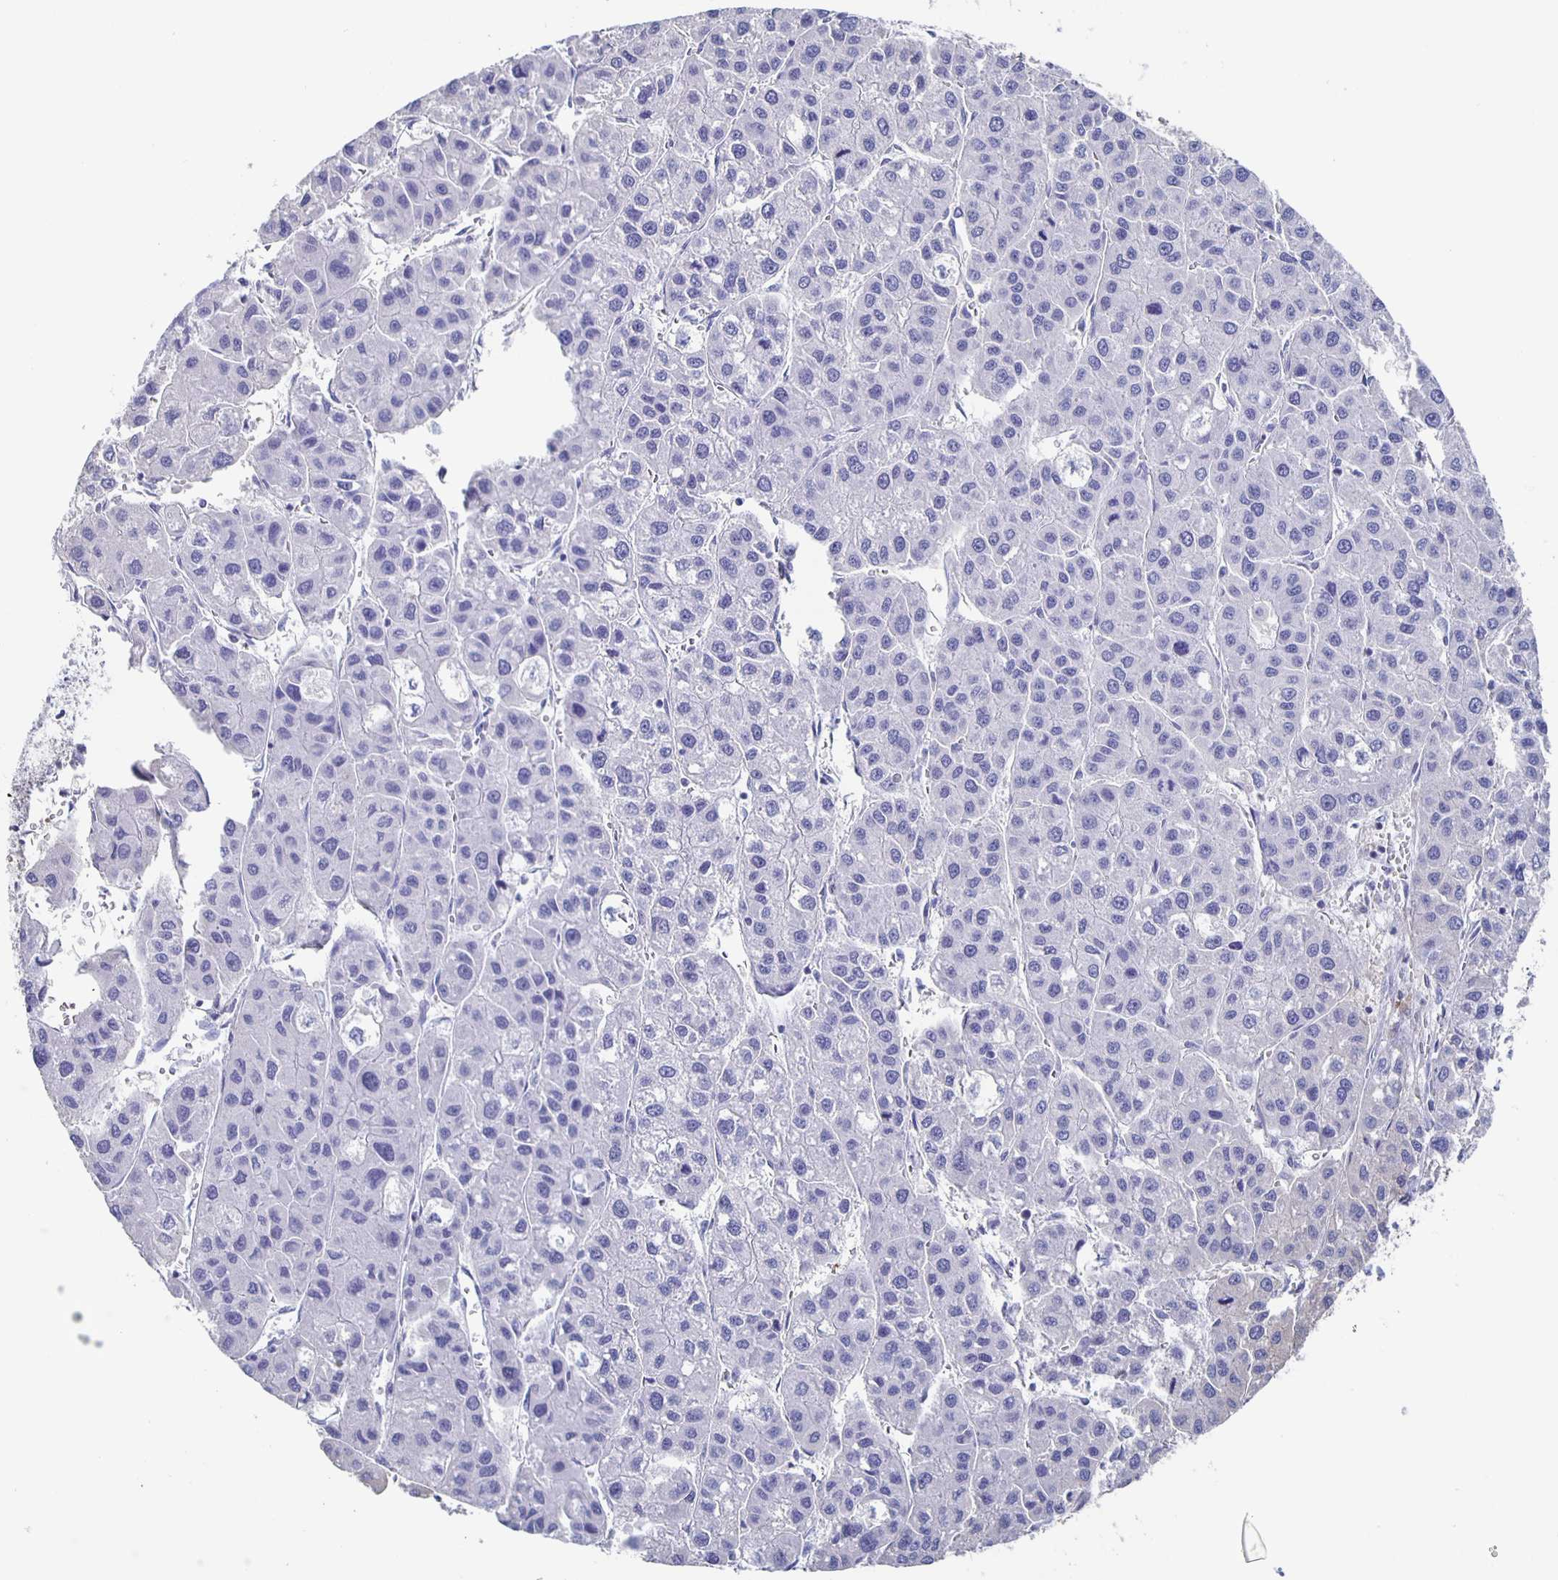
{"staining": {"intensity": "negative", "quantity": "none", "location": "none"}, "tissue": "liver cancer", "cell_type": "Tumor cells", "image_type": "cancer", "snomed": [{"axis": "morphology", "description": "Carcinoma, Hepatocellular, NOS"}, {"axis": "topography", "description": "Liver"}], "caption": "Tumor cells are negative for brown protein staining in liver cancer (hepatocellular carcinoma).", "gene": "FGA", "patient": {"sex": "male", "age": 73}}